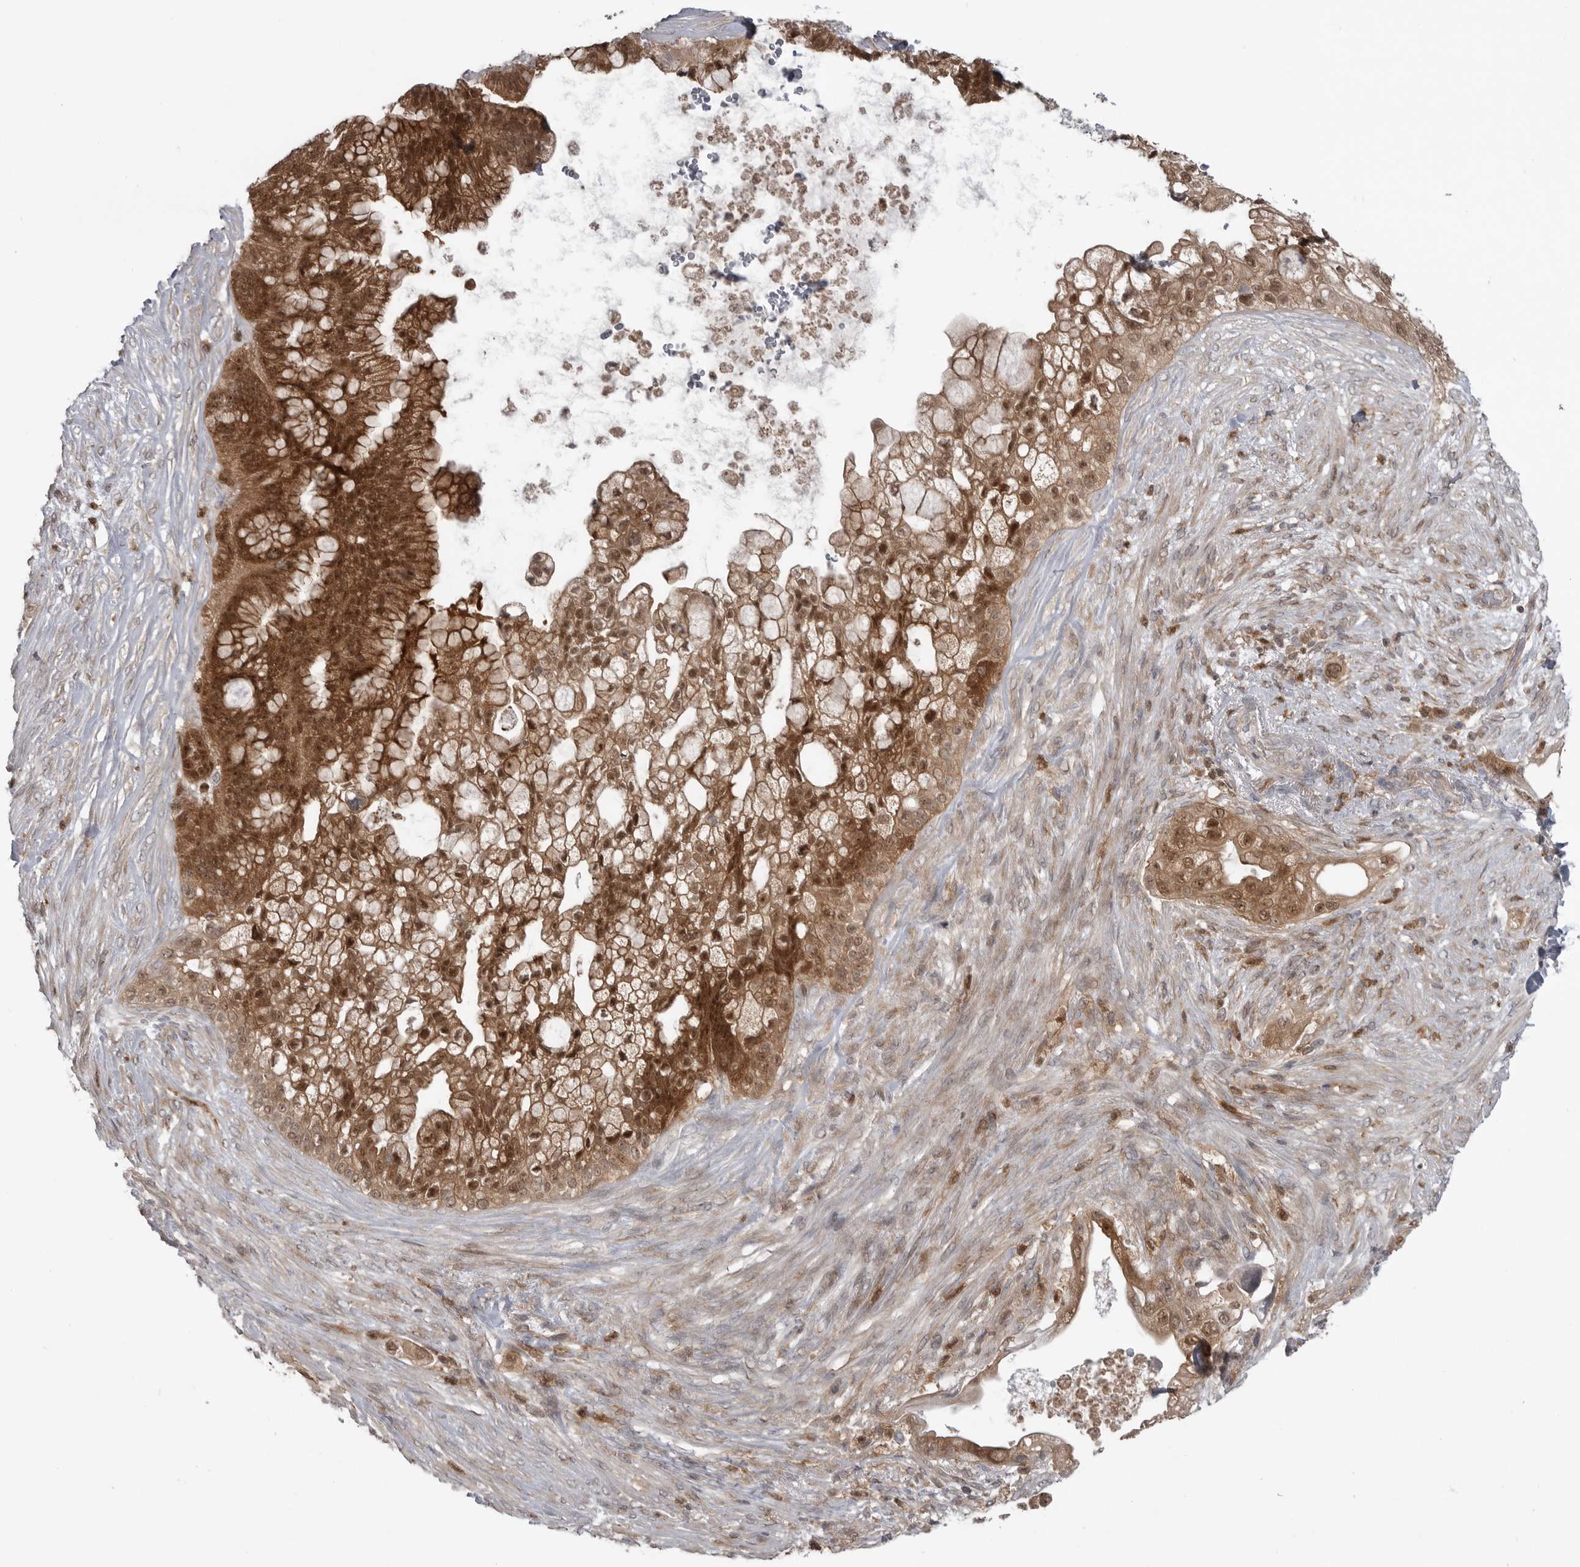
{"staining": {"intensity": "moderate", "quantity": ">75%", "location": "cytoplasmic/membranous,nuclear"}, "tissue": "pancreatic cancer", "cell_type": "Tumor cells", "image_type": "cancer", "snomed": [{"axis": "morphology", "description": "Adenocarcinoma, NOS"}, {"axis": "topography", "description": "Pancreas"}], "caption": "Pancreatic cancer (adenocarcinoma) stained for a protein exhibits moderate cytoplasmic/membranous and nuclear positivity in tumor cells.", "gene": "MAPK13", "patient": {"sex": "male", "age": 53}}